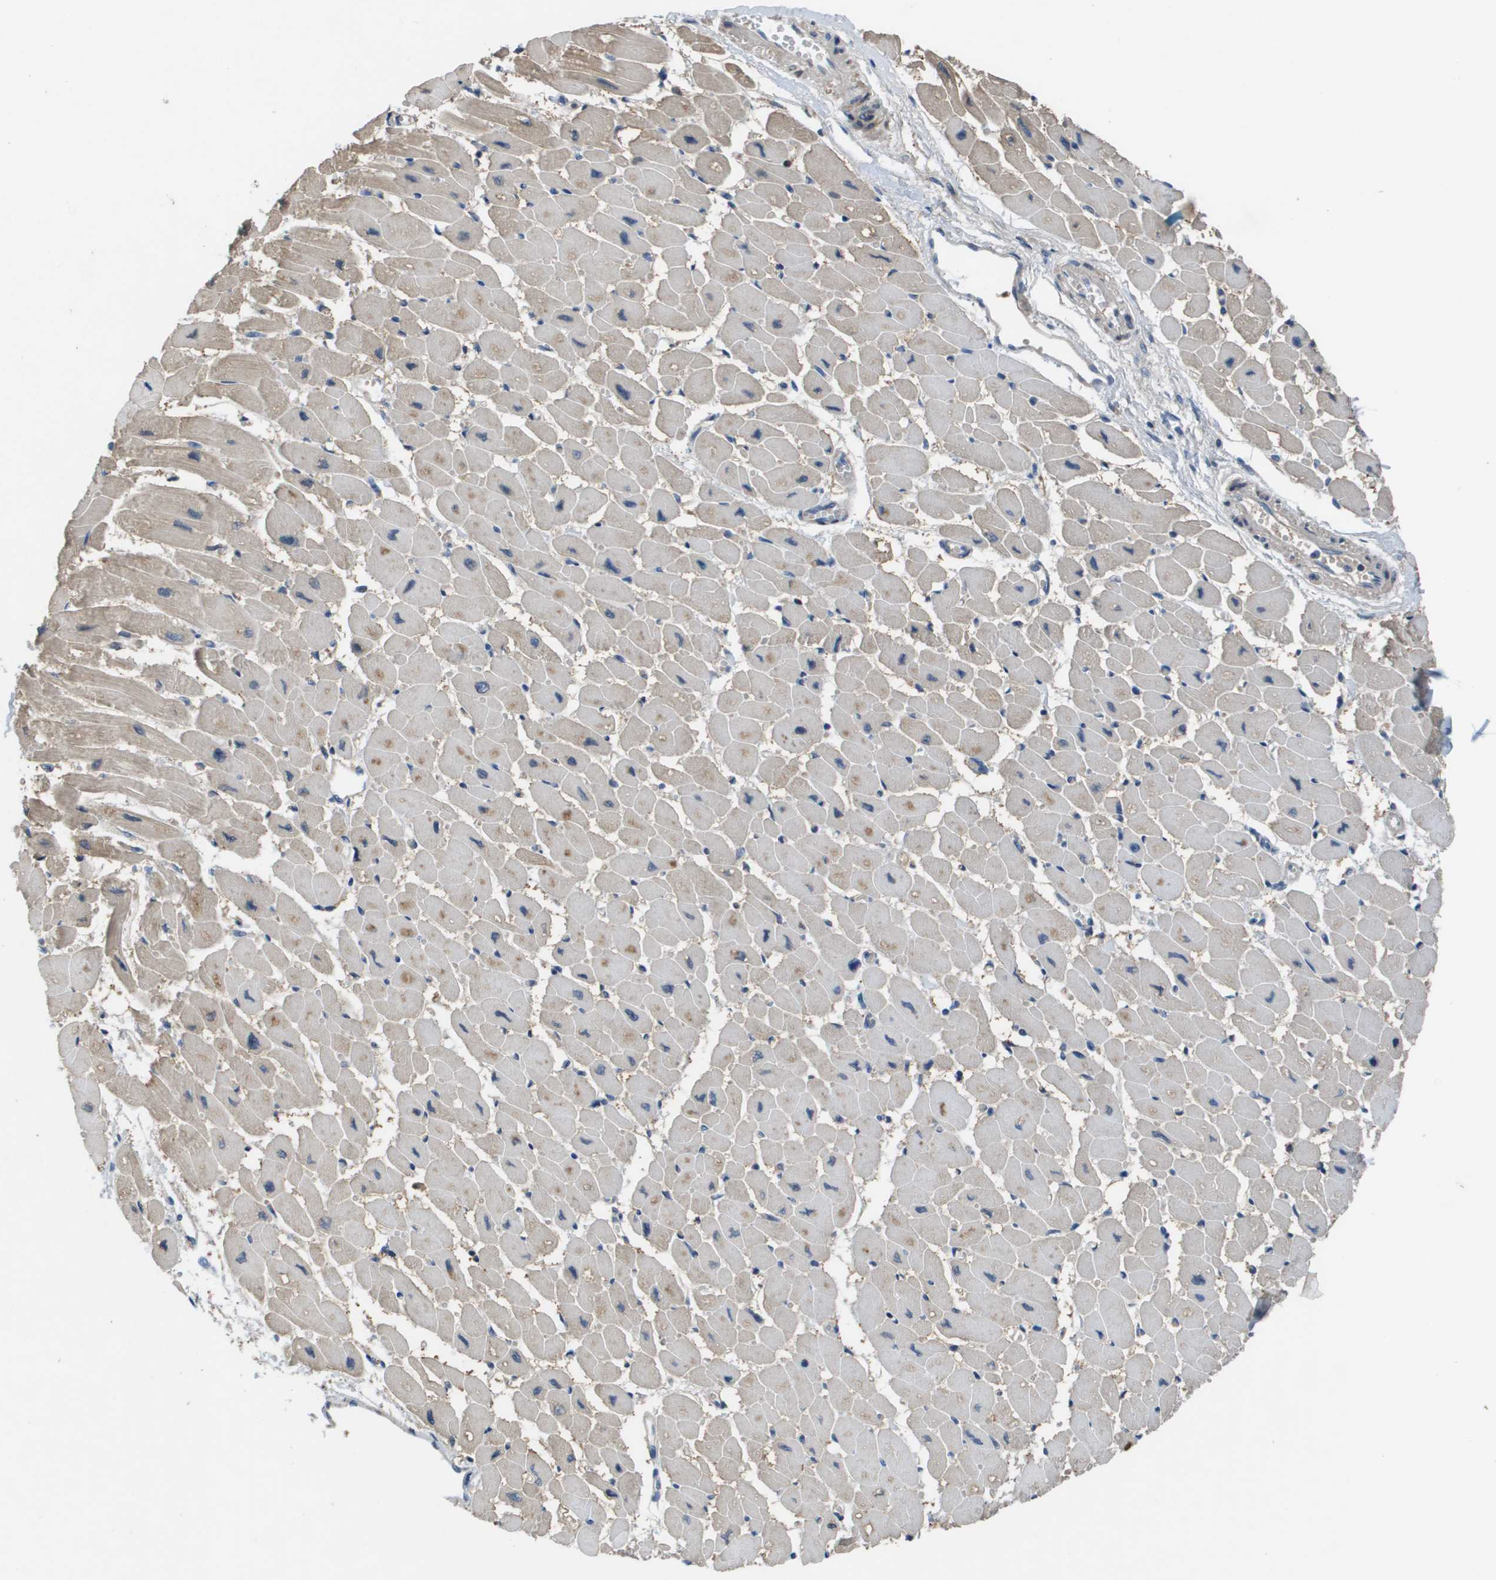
{"staining": {"intensity": "weak", "quantity": ">75%", "location": "cytoplasmic/membranous"}, "tissue": "heart muscle", "cell_type": "Cardiomyocytes", "image_type": "normal", "snomed": [{"axis": "morphology", "description": "Normal tissue, NOS"}, {"axis": "topography", "description": "Heart"}], "caption": "A high-resolution image shows immunohistochemistry staining of benign heart muscle, which exhibits weak cytoplasmic/membranous expression in approximately >75% of cardiomyocytes. The protein is stained brown, and the nuclei are stained in blue (DAB IHC with brightfield microscopy, high magnification).", "gene": "NCS1", "patient": {"sex": "female", "age": 54}}